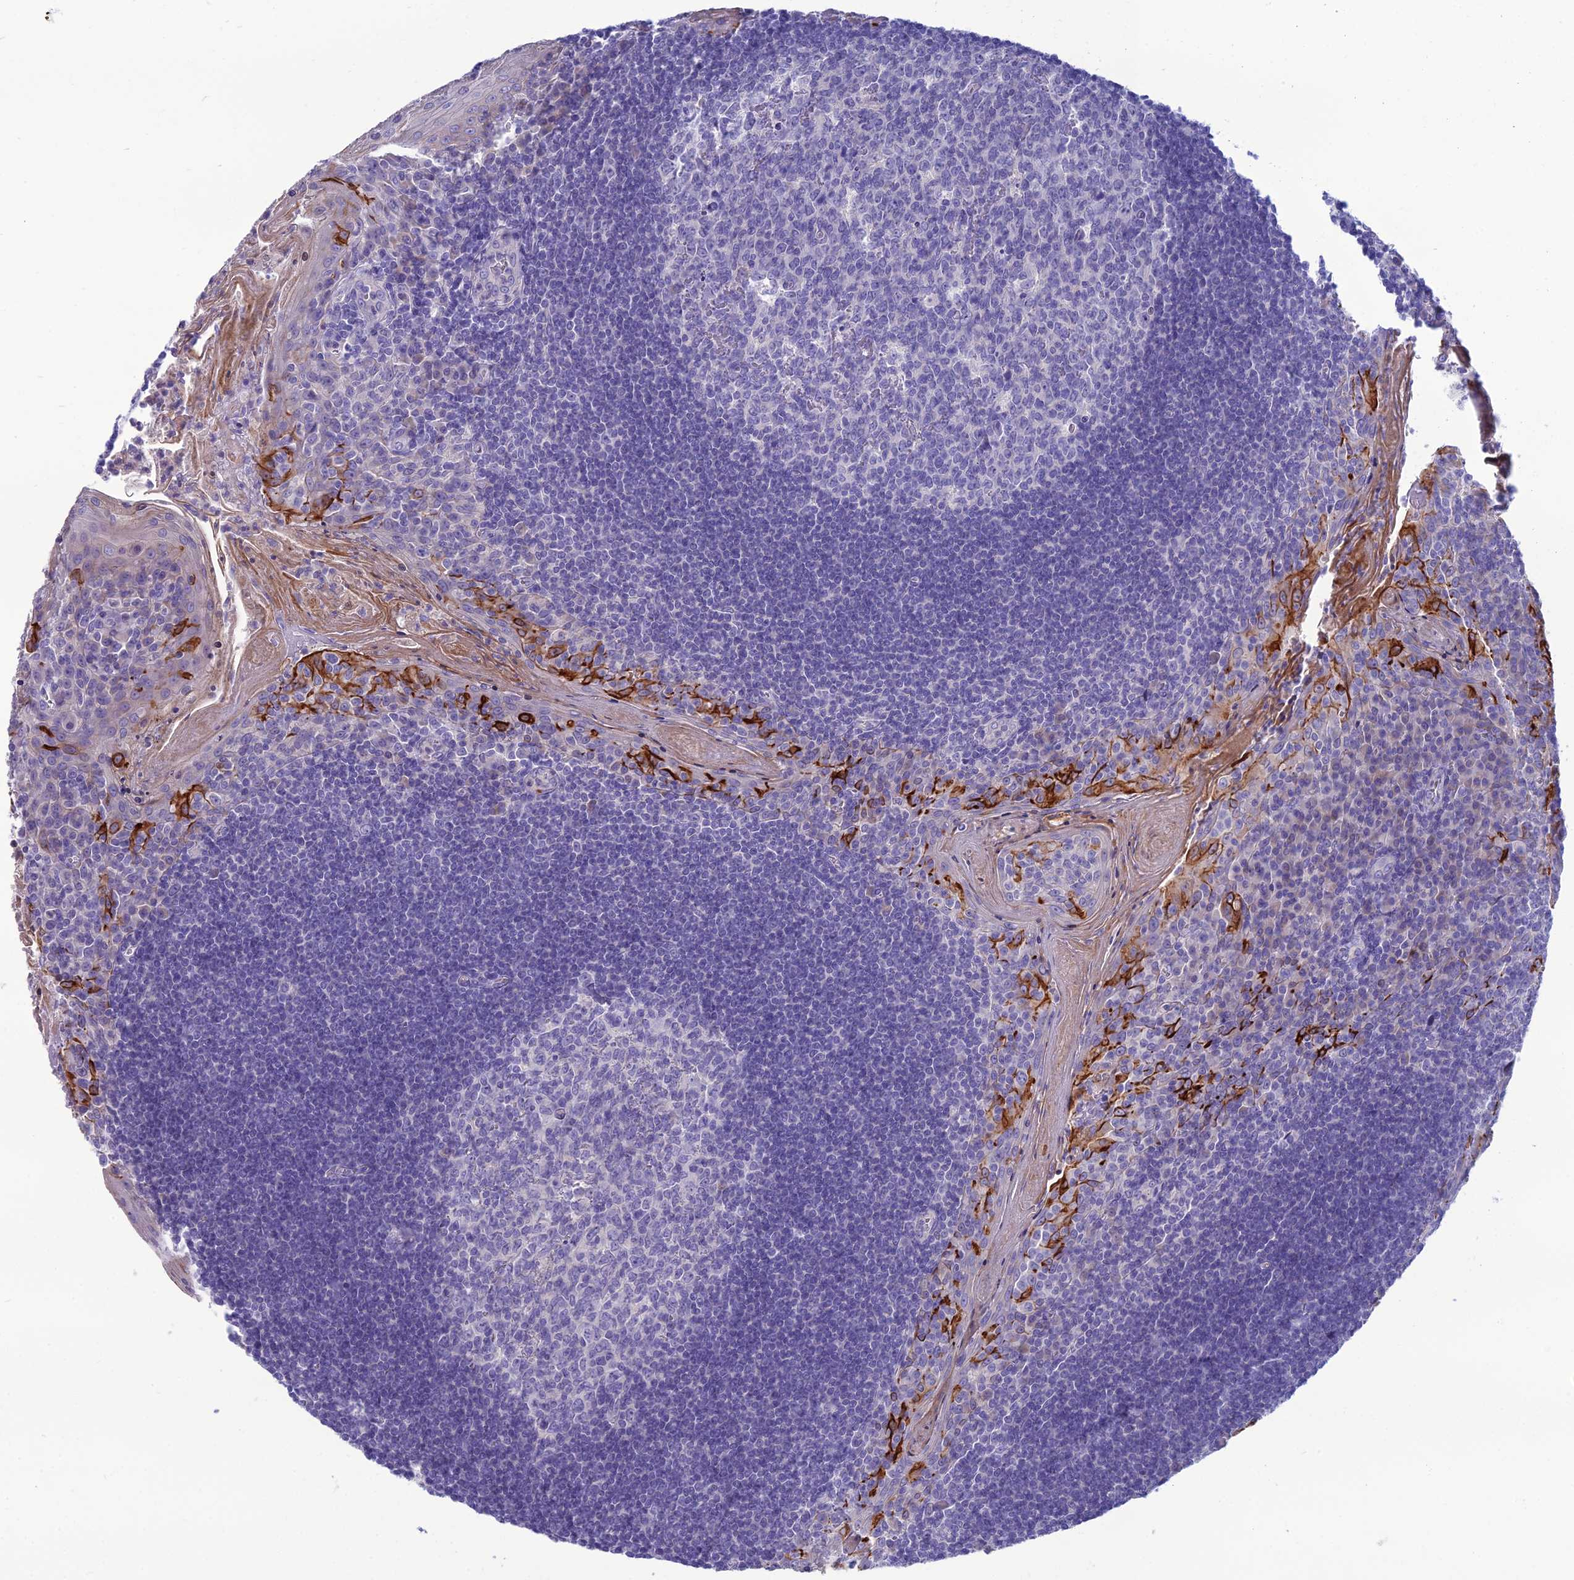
{"staining": {"intensity": "negative", "quantity": "none", "location": "none"}, "tissue": "tonsil", "cell_type": "Germinal center cells", "image_type": "normal", "snomed": [{"axis": "morphology", "description": "Normal tissue, NOS"}, {"axis": "topography", "description": "Tonsil"}], "caption": "Immunohistochemistry of benign tonsil shows no positivity in germinal center cells.", "gene": "SPTLC3", "patient": {"sex": "male", "age": 27}}